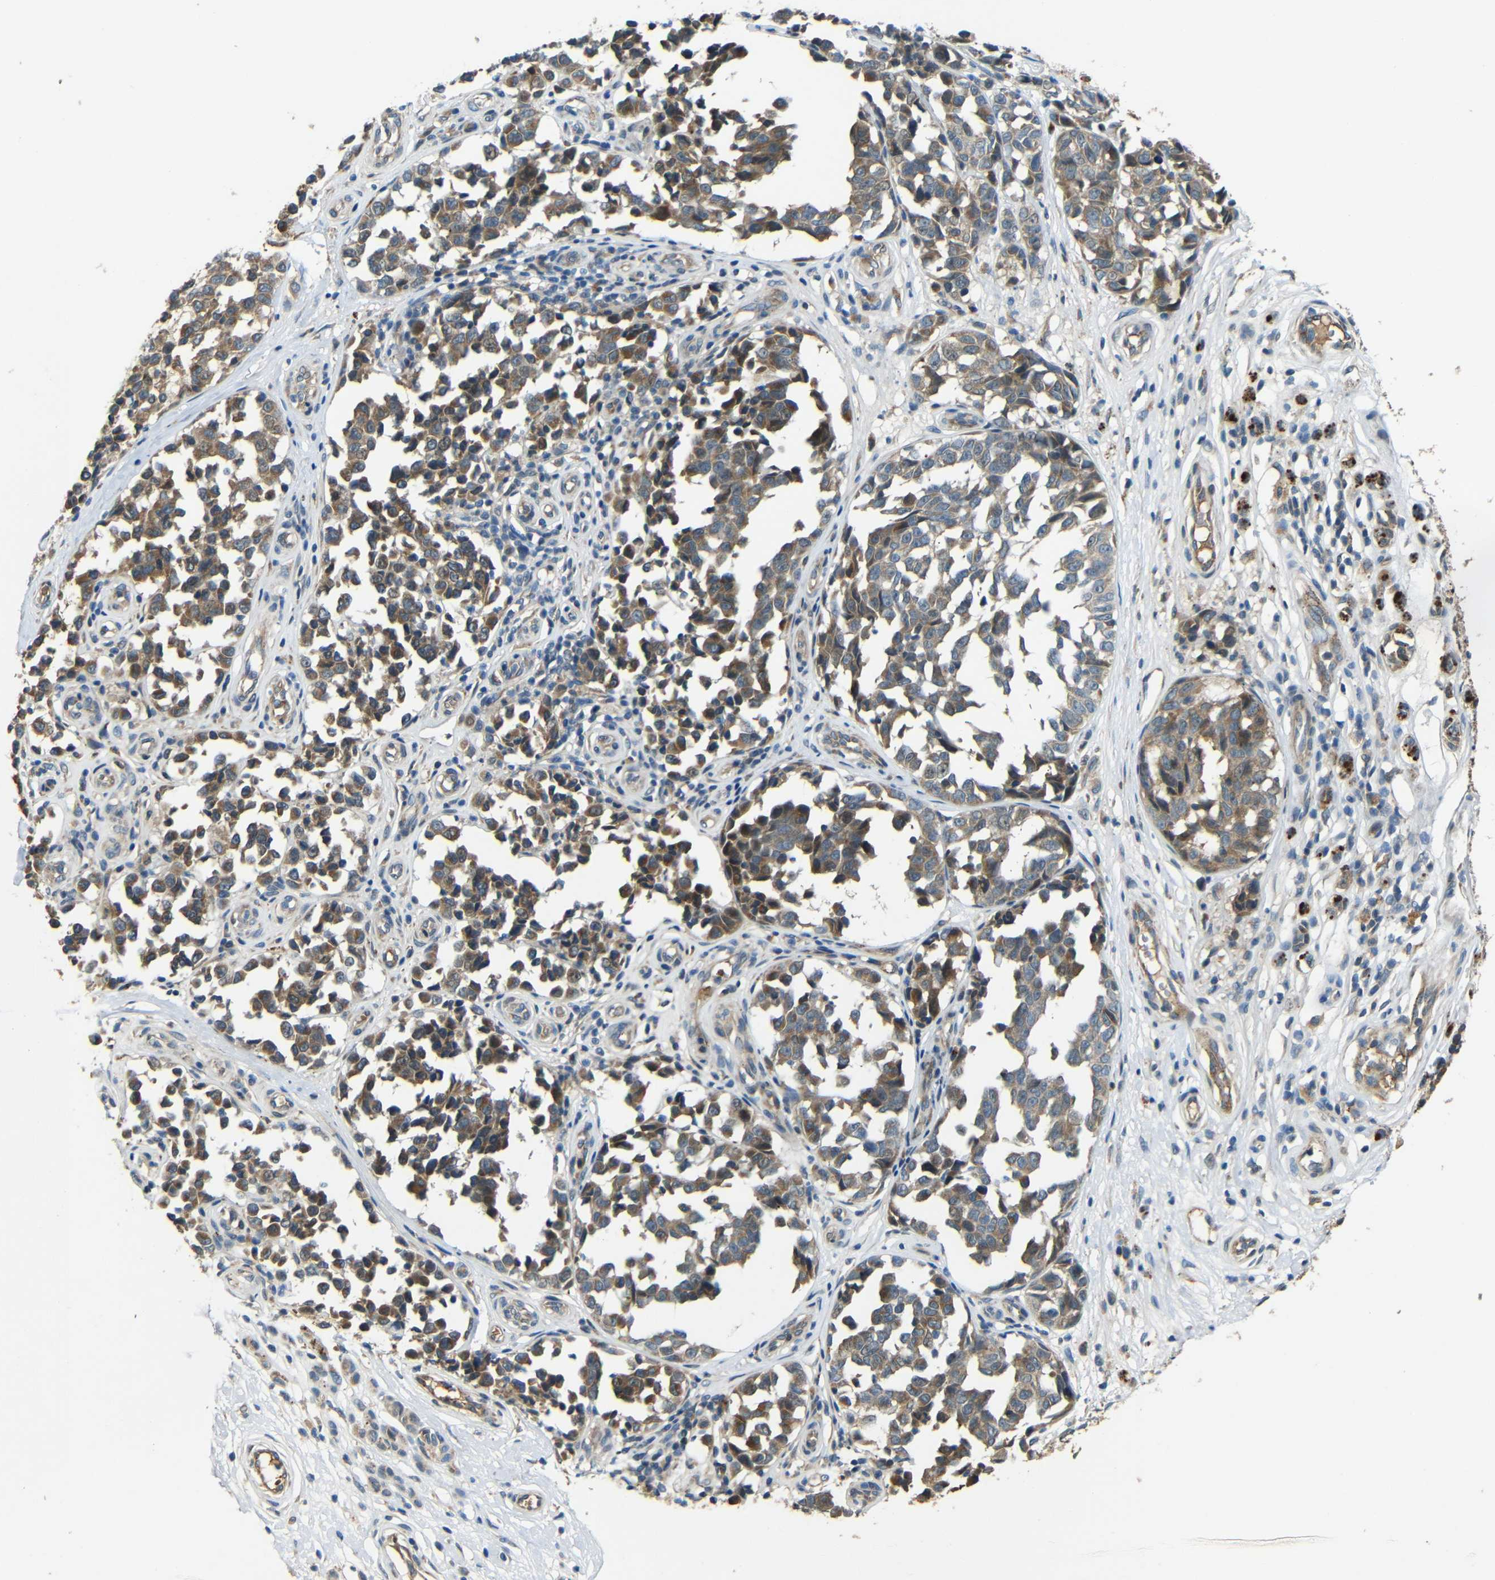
{"staining": {"intensity": "moderate", "quantity": ">75%", "location": "cytoplasmic/membranous"}, "tissue": "melanoma", "cell_type": "Tumor cells", "image_type": "cancer", "snomed": [{"axis": "morphology", "description": "Malignant melanoma, NOS"}, {"axis": "topography", "description": "Skin"}], "caption": "The photomicrograph exhibits staining of melanoma, revealing moderate cytoplasmic/membranous protein positivity (brown color) within tumor cells. The staining was performed using DAB (3,3'-diaminobenzidine) to visualize the protein expression in brown, while the nuclei were stained in blue with hematoxylin (Magnification: 20x).", "gene": "ATP7A", "patient": {"sex": "female", "age": 64}}